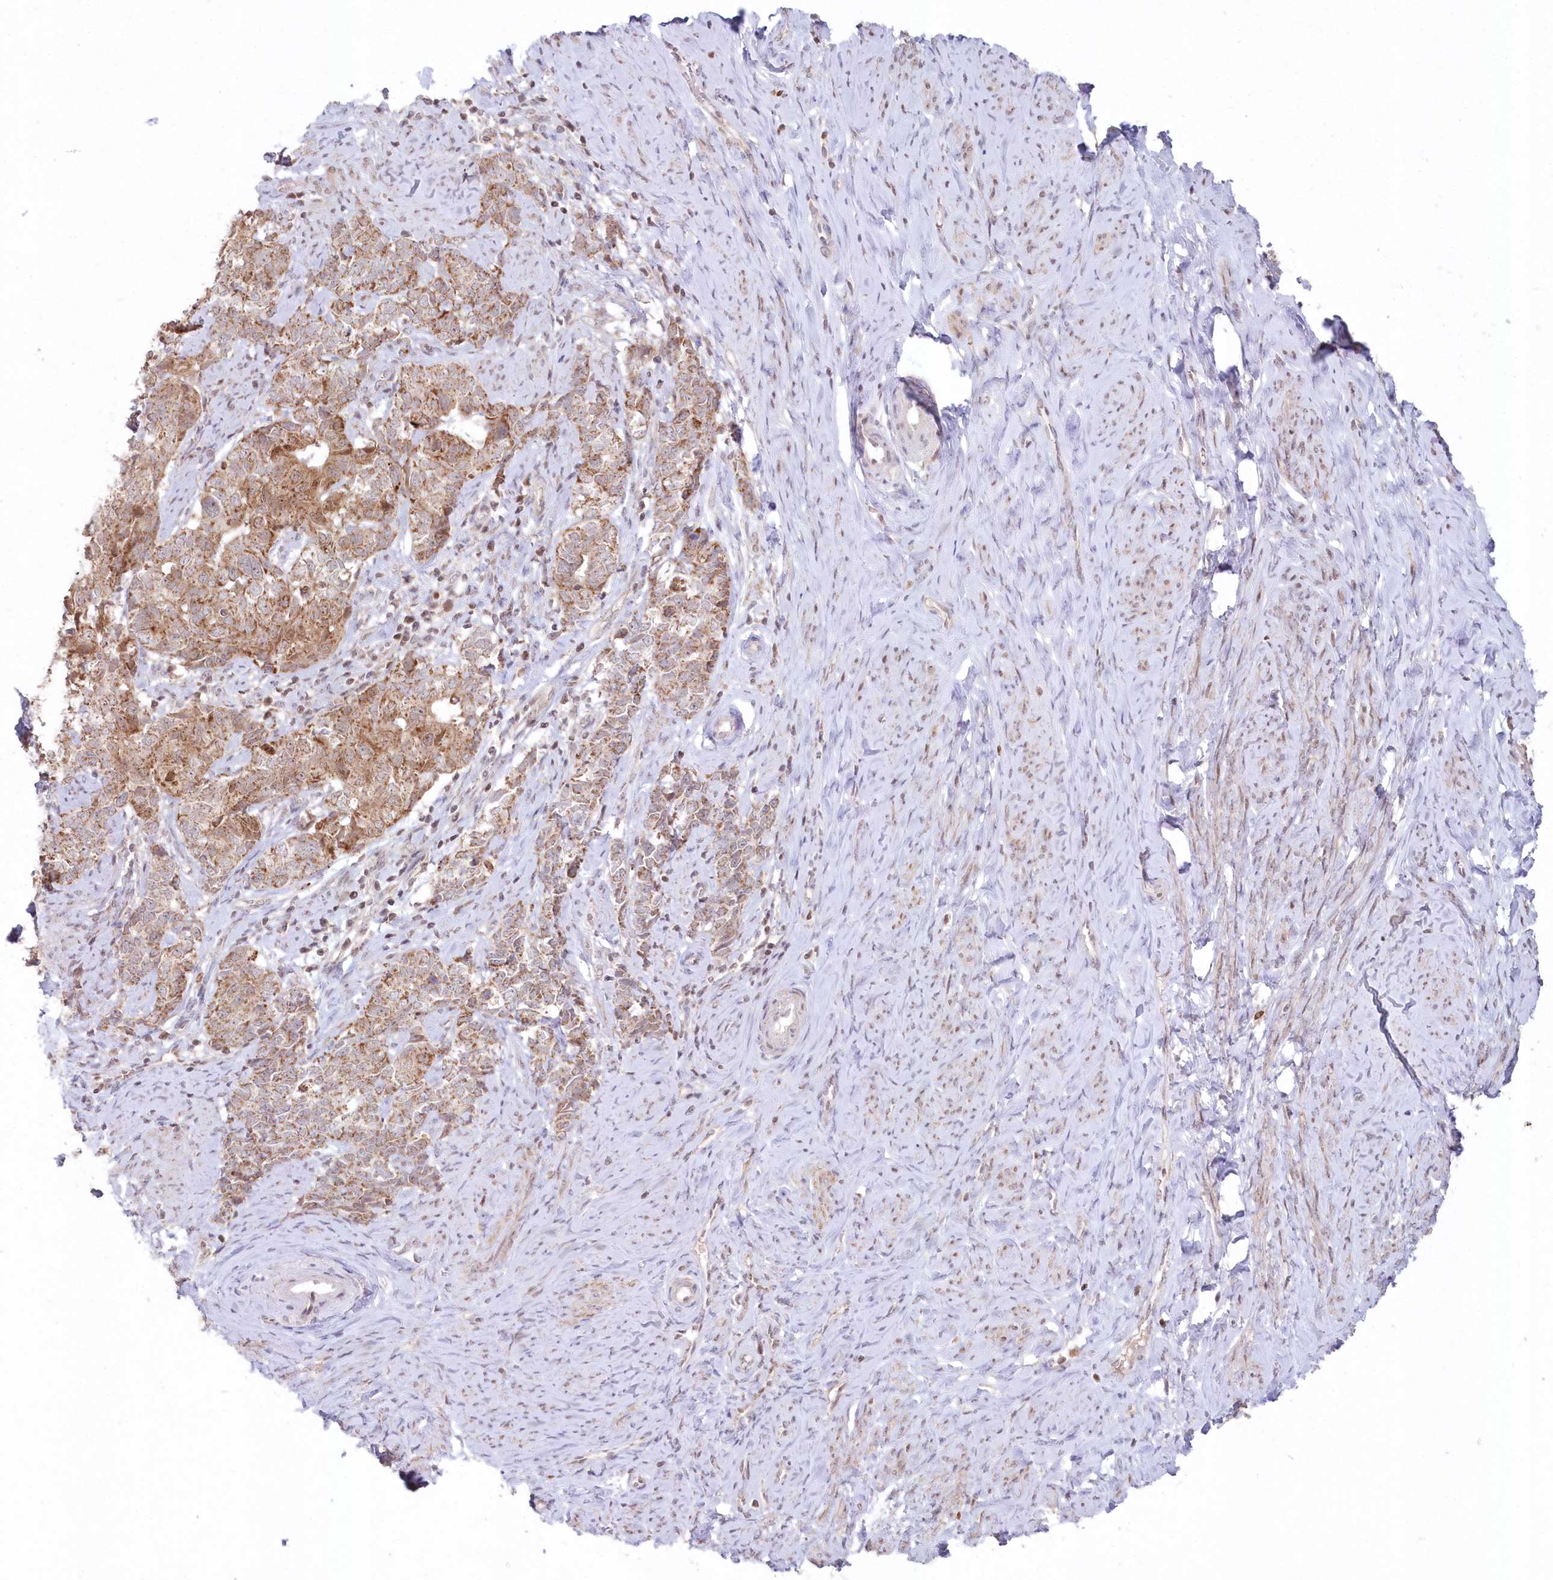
{"staining": {"intensity": "moderate", "quantity": ">75%", "location": "cytoplasmic/membranous"}, "tissue": "cervical cancer", "cell_type": "Tumor cells", "image_type": "cancer", "snomed": [{"axis": "morphology", "description": "Squamous cell carcinoma, NOS"}, {"axis": "topography", "description": "Cervix"}], "caption": "A medium amount of moderate cytoplasmic/membranous staining is appreciated in approximately >75% of tumor cells in cervical cancer tissue.", "gene": "ASCC1", "patient": {"sex": "female", "age": 63}}